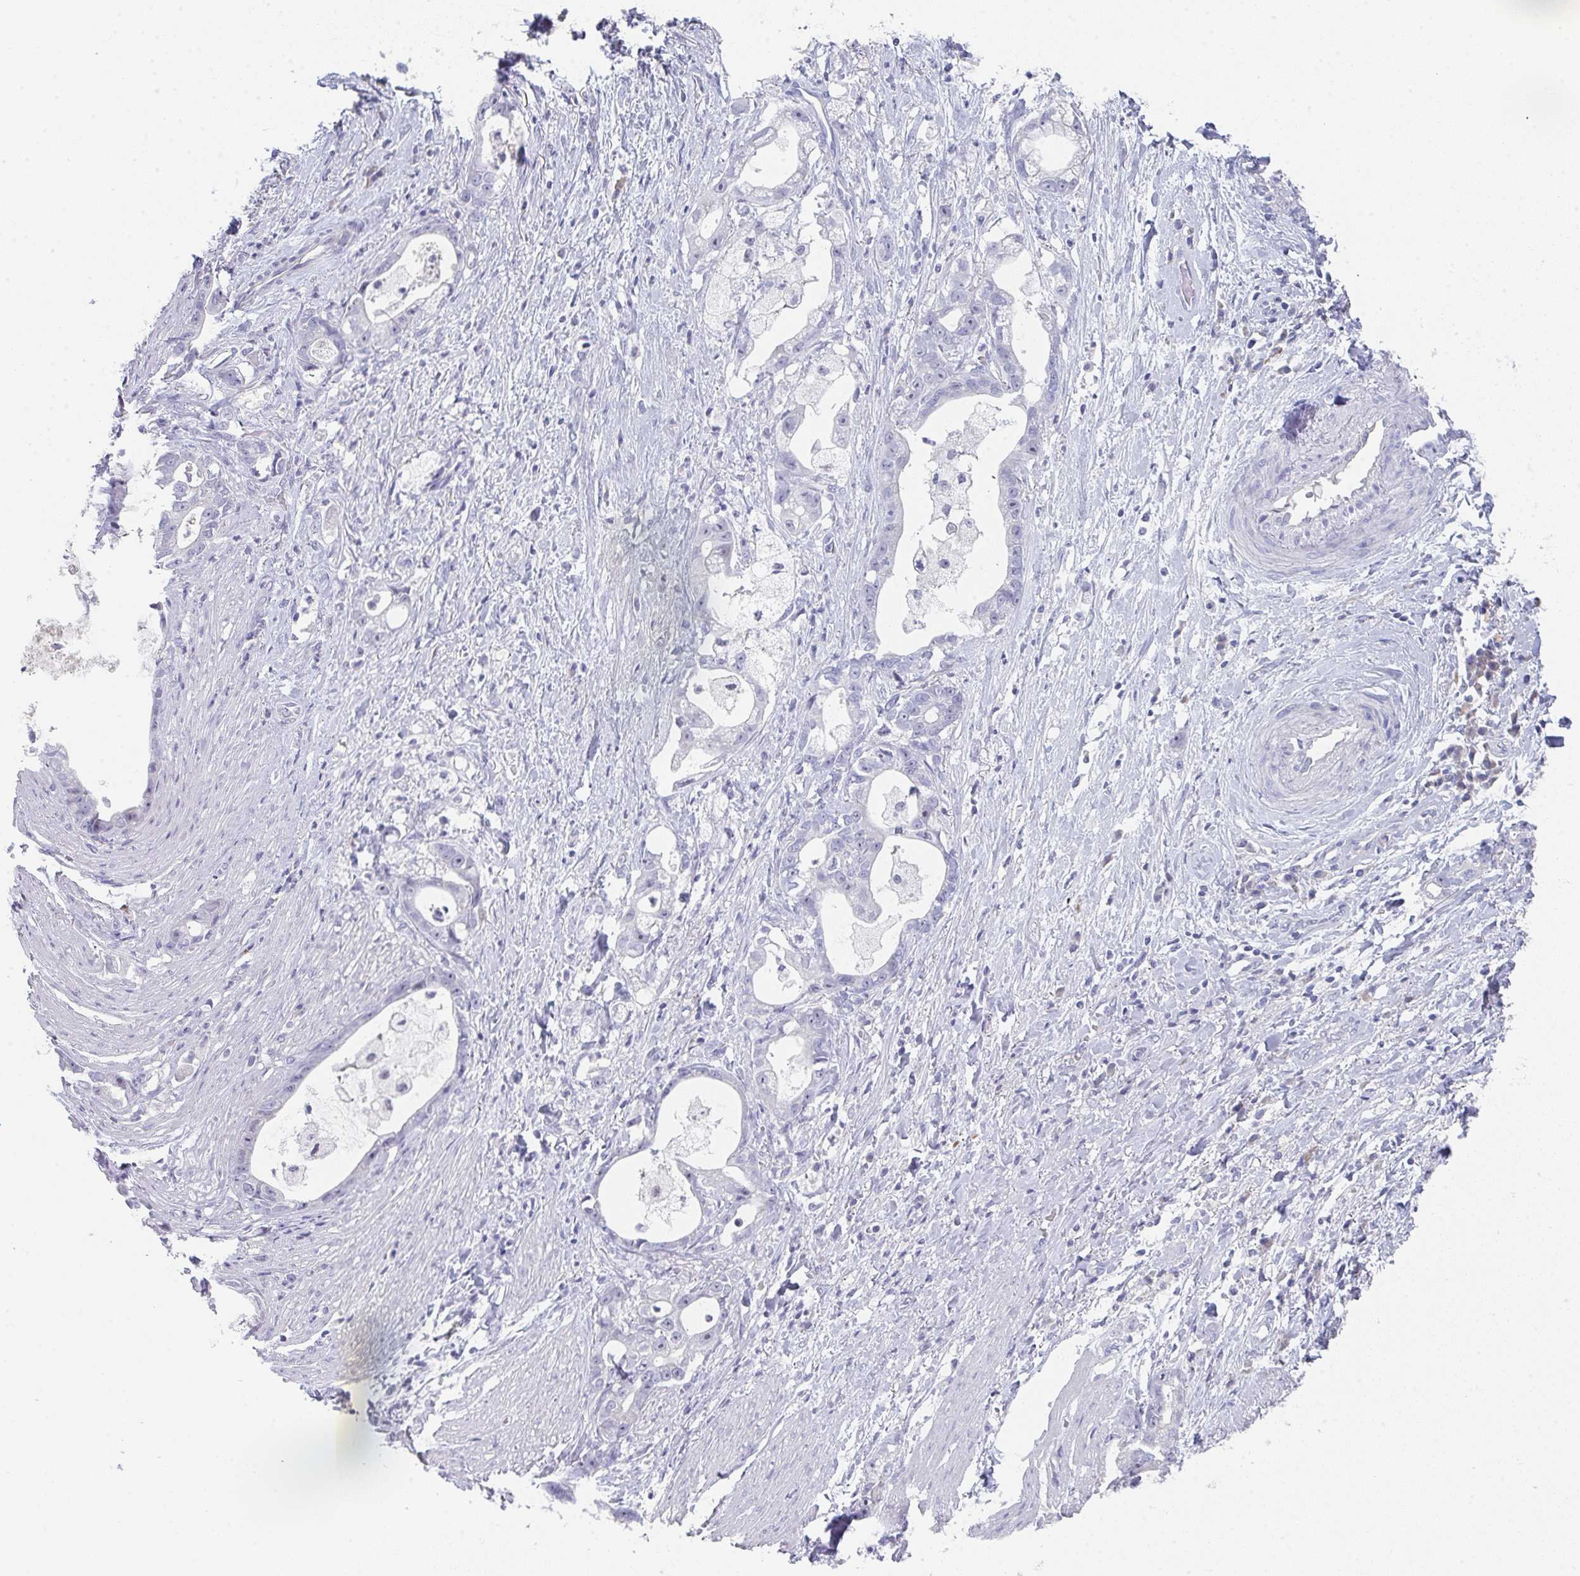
{"staining": {"intensity": "negative", "quantity": "none", "location": "none"}, "tissue": "stomach cancer", "cell_type": "Tumor cells", "image_type": "cancer", "snomed": [{"axis": "morphology", "description": "Adenocarcinoma, NOS"}, {"axis": "topography", "description": "Stomach"}], "caption": "Tumor cells are negative for brown protein staining in stomach cancer (adenocarcinoma).", "gene": "NOXRED1", "patient": {"sex": "male", "age": 55}}